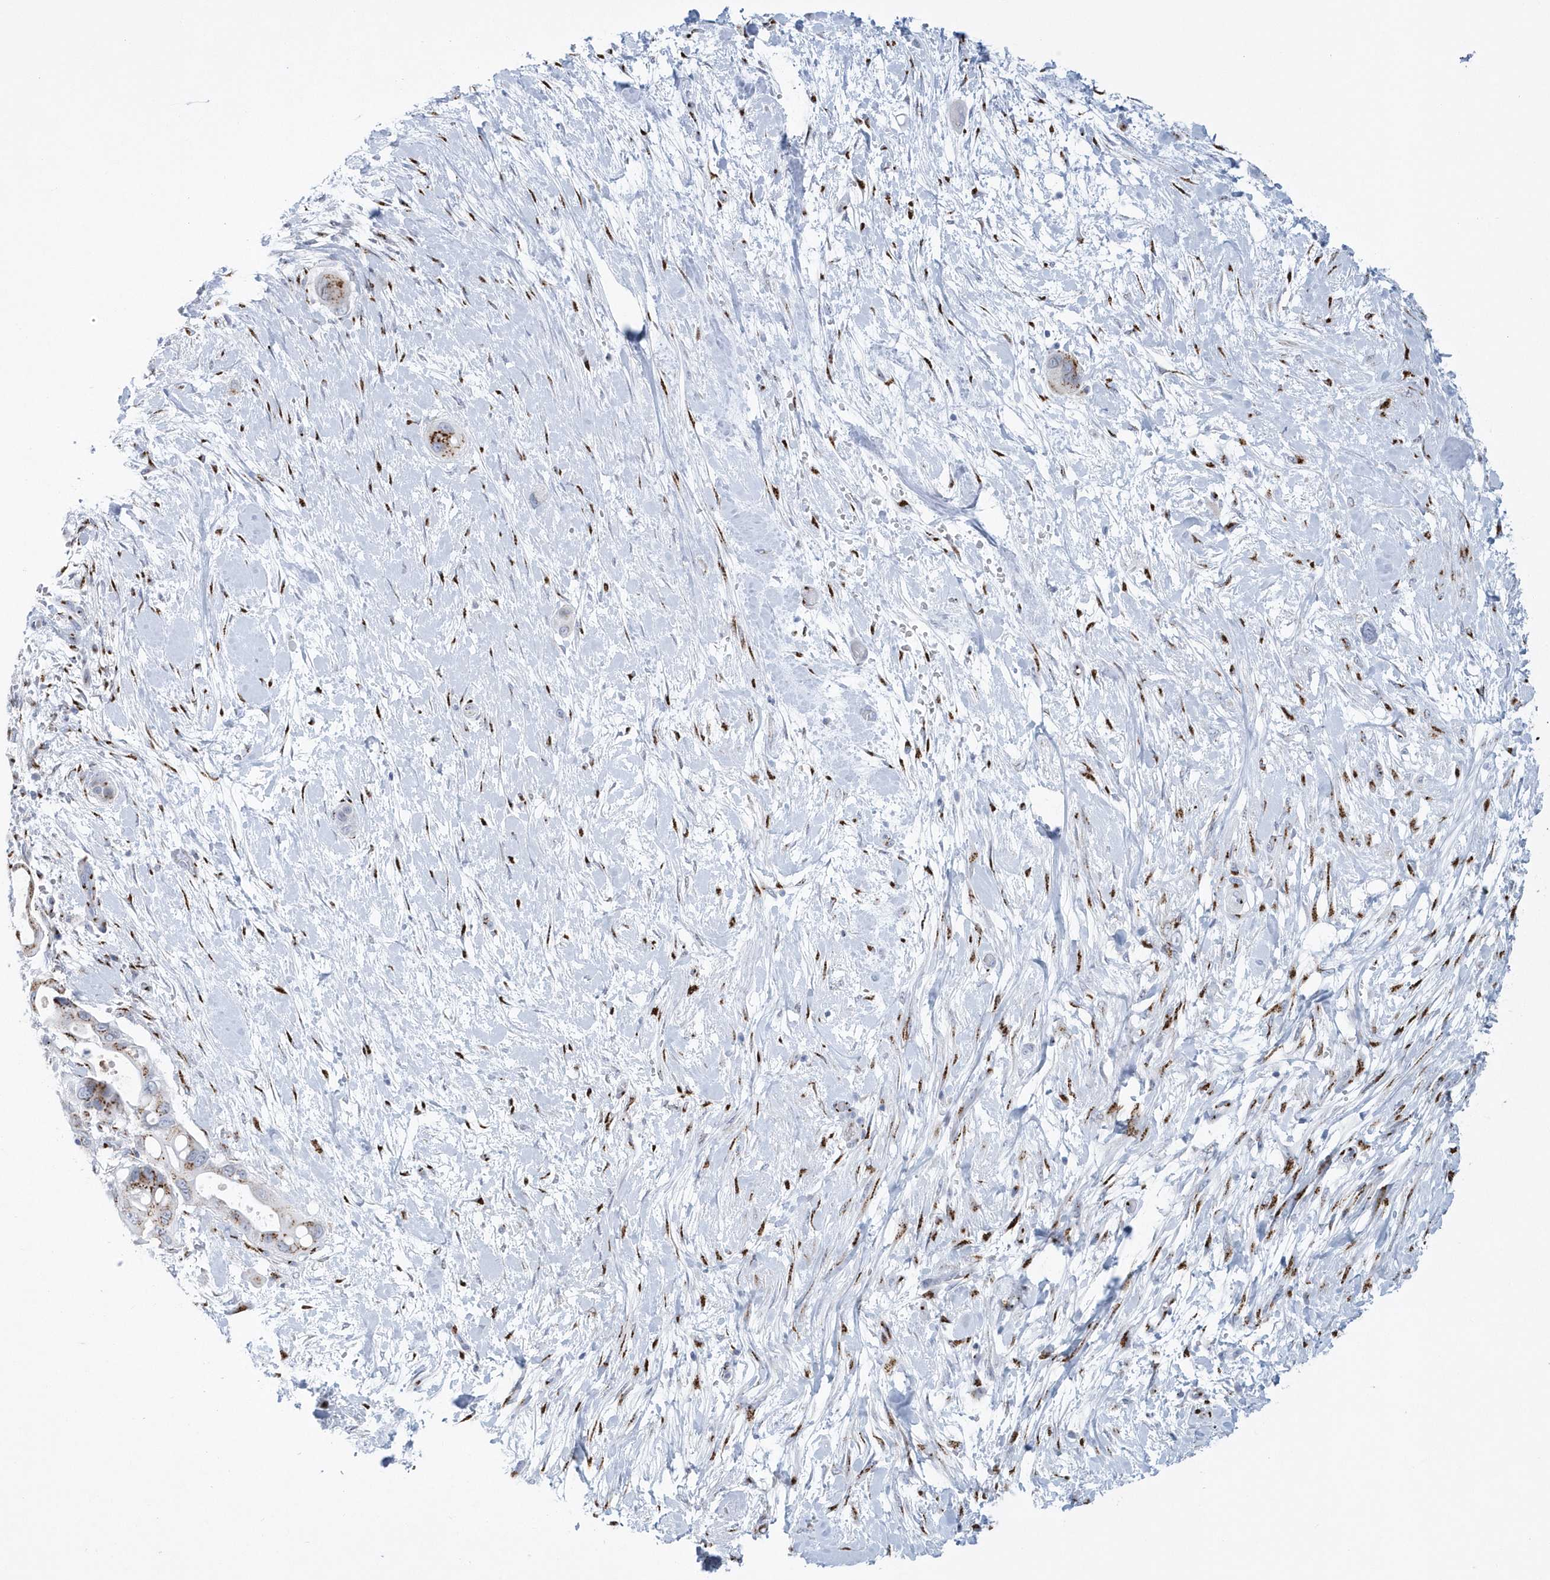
{"staining": {"intensity": "moderate", "quantity": "<25%", "location": "cytoplasmic/membranous"}, "tissue": "pancreatic cancer", "cell_type": "Tumor cells", "image_type": "cancer", "snomed": [{"axis": "morphology", "description": "Adenocarcinoma, NOS"}, {"axis": "topography", "description": "Pancreas"}], "caption": "Human pancreatic cancer stained with a protein marker displays moderate staining in tumor cells.", "gene": "SLX9", "patient": {"sex": "male", "age": 68}}